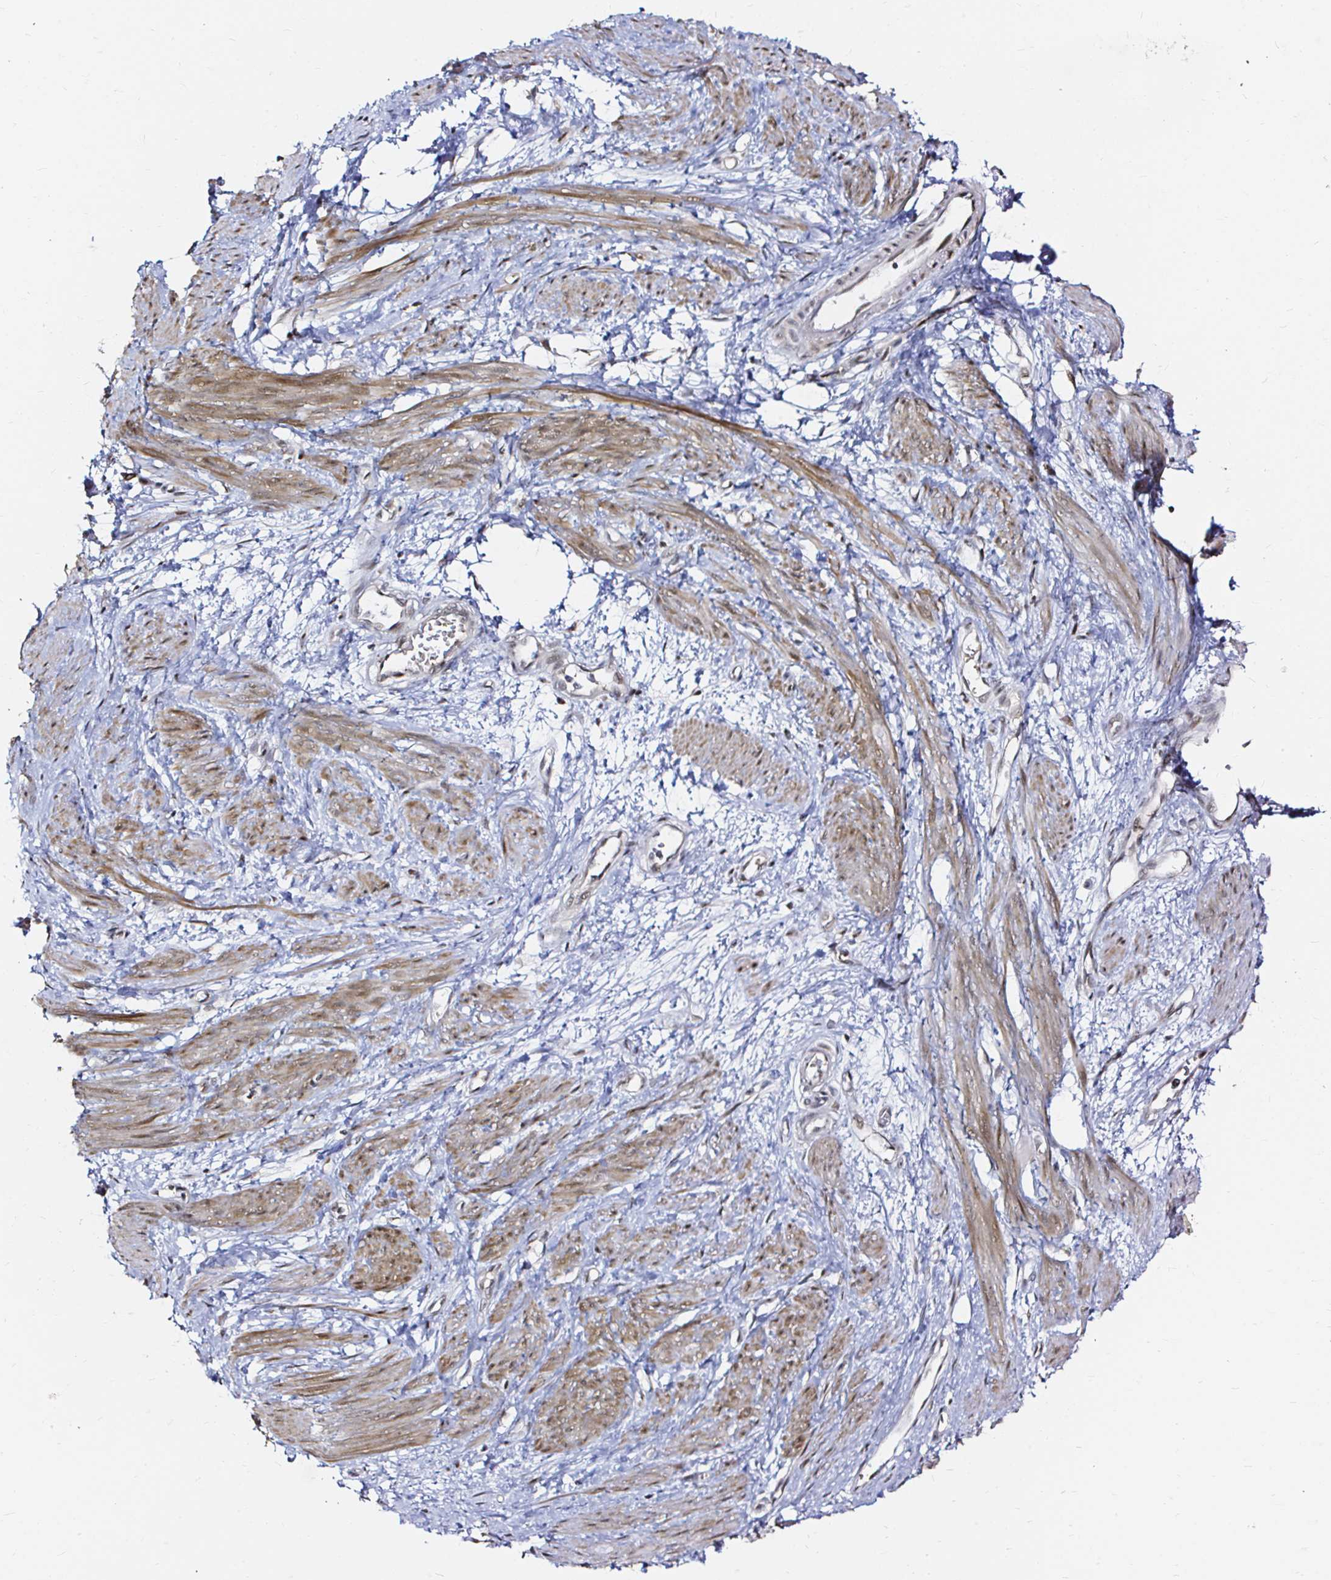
{"staining": {"intensity": "moderate", "quantity": ">75%", "location": "cytoplasmic/membranous,nuclear"}, "tissue": "smooth muscle", "cell_type": "Smooth muscle cells", "image_type": "normal", "snomed": [{"axis": "morphology", "description": "Normal tissue, NOS"}, {"axis": "topography", "description": "Smooth muscle"}, {"axis": "topography", "description": "Uterus"}], "caption": "Immunohistochemistry histopathology image of unremarkable smooth muscle: smooth muscle stained using immunohistochemistry (IHC) exhibits medium levels of moderate protein expression localized specifically in the cytoplasmic/membranous,nuclear of smooth muscle cells, appearing as a cytoplasmic/membranous,nuclear brown color.", "gene": "SNRPC", "patient": {"sex": "female", "age": 39}}